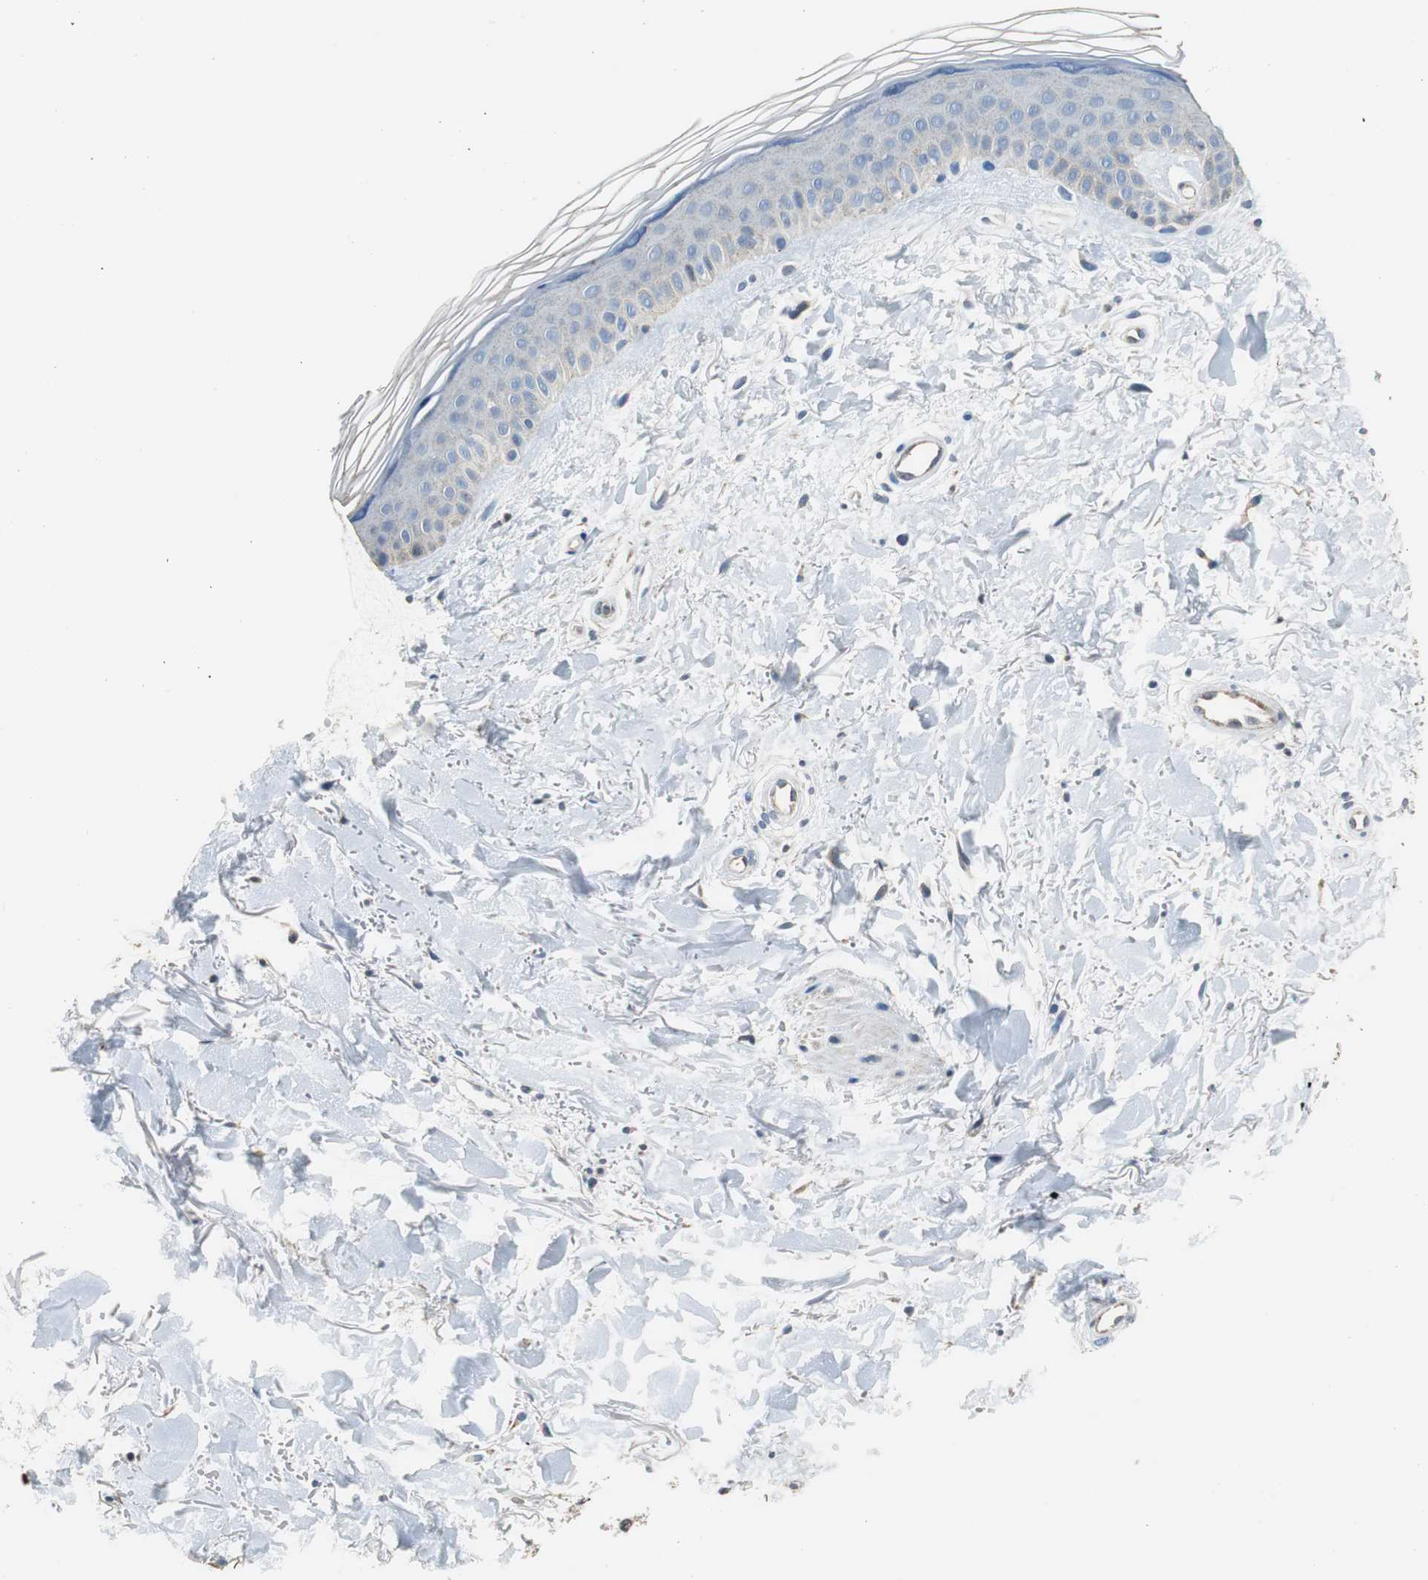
{"staining": {"intensity": "negative", "quantity": "none", "location": "none"}, "tissue": "skin", "cell_type": "Fibroblasts", "image_type": "normal", "snomed": [{"axis": "morphology", "description": "Normal tissue, NOS"}, {"axis": "topography", "description": "Skin"}], "caption": "Immunohistochemical staining of normal human skin reveals no significant positivity in fibroblasts.", "gene": "GSDMD", "patient": {"sex": "female", "age": 19}}